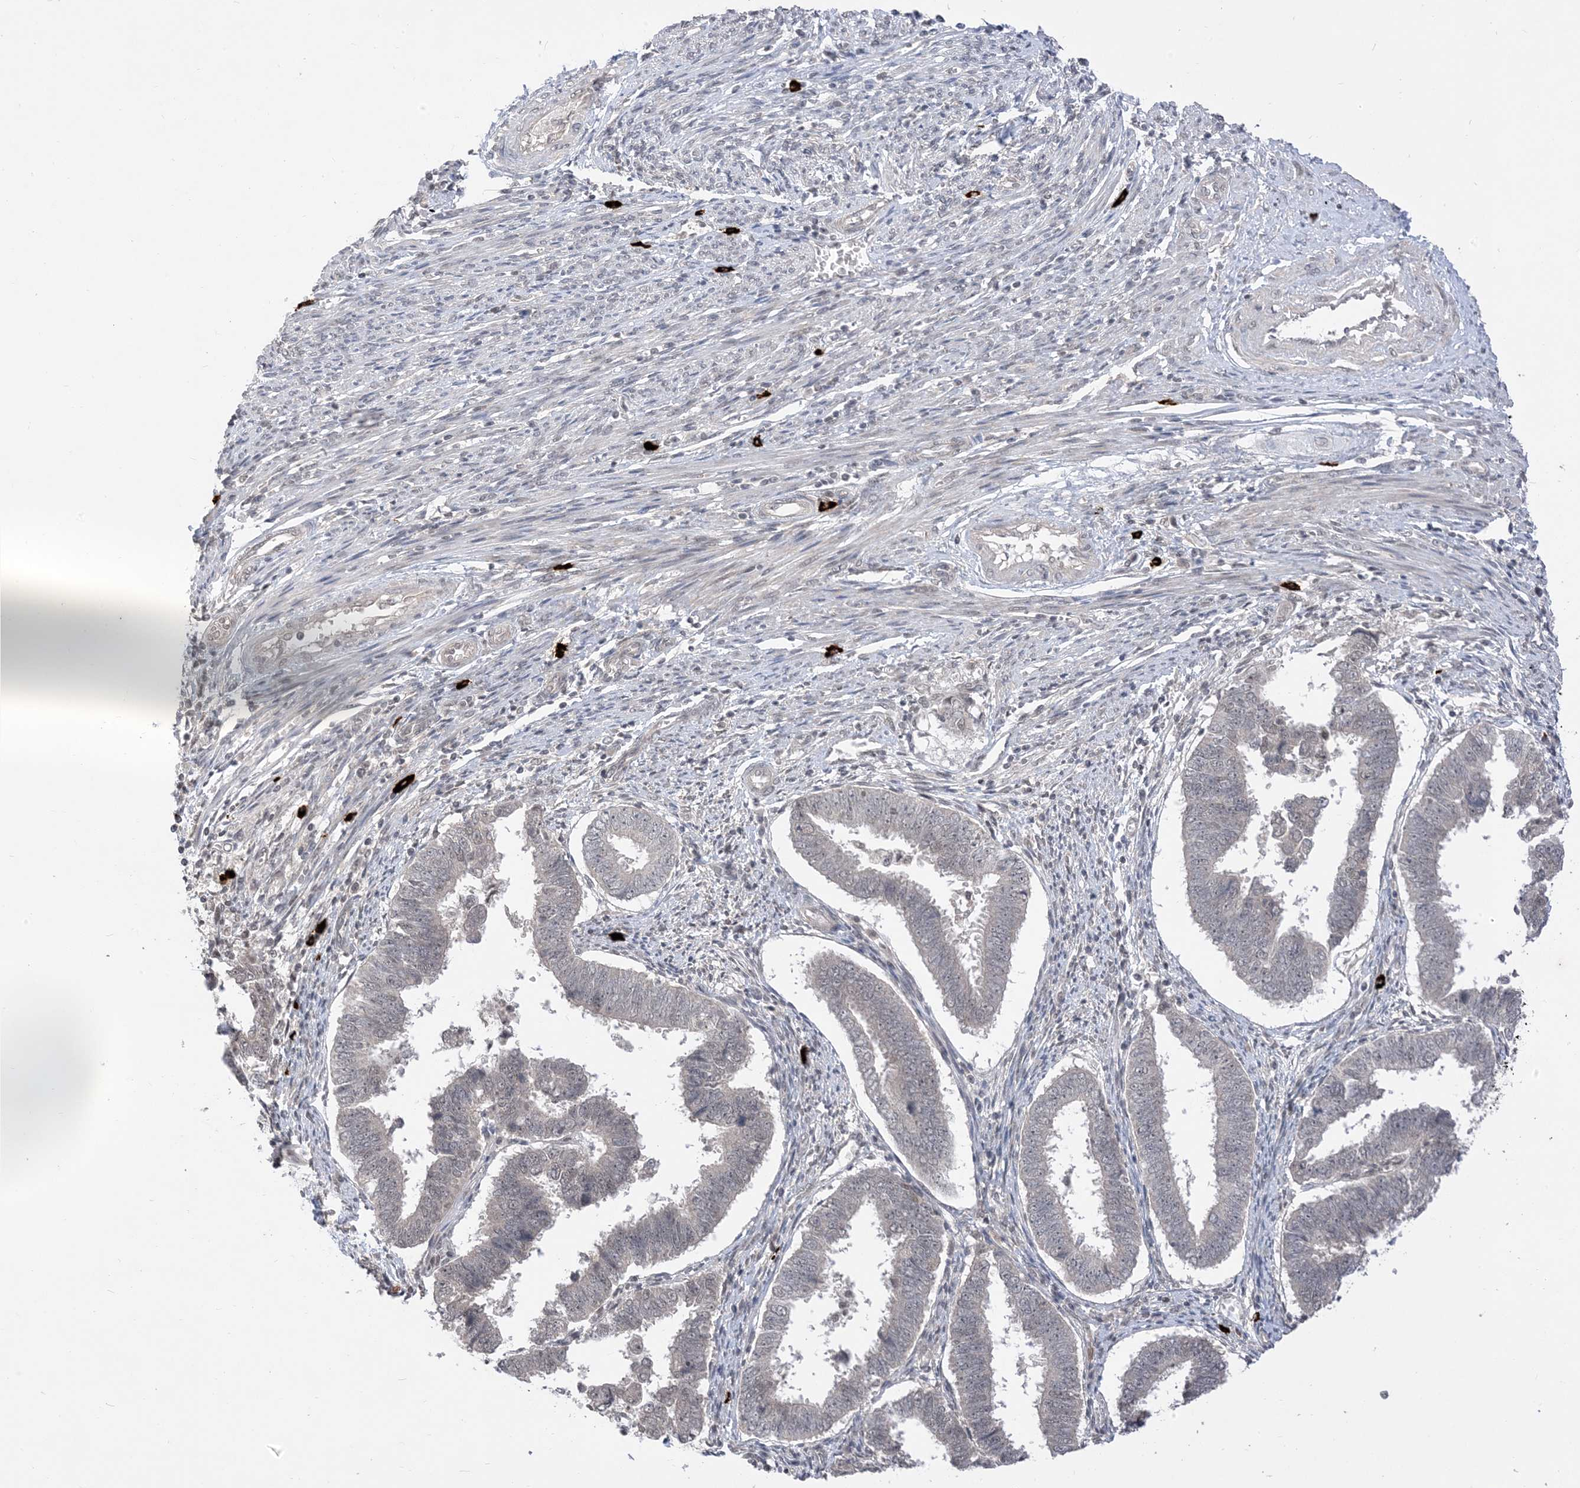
{"staining": {"intensity": "negative", "quantity": "none", "location": "none"}, "tissue": "endometrial cancer", "cell_type": "Tumor cells", "image_type": "cancer", "snomed": [{"axis": "morphology", "description": "Adenocarcinoma, NOS"}, {"axis": "topography", "description": "Endometrium"}], "caption": "There is no significant expression in tumor cells of adenocarcinoma (endometrial). Nuclei are stained in blue.", "gene": "RANBP9", "patient": {"sex": "female", "age": 75}}